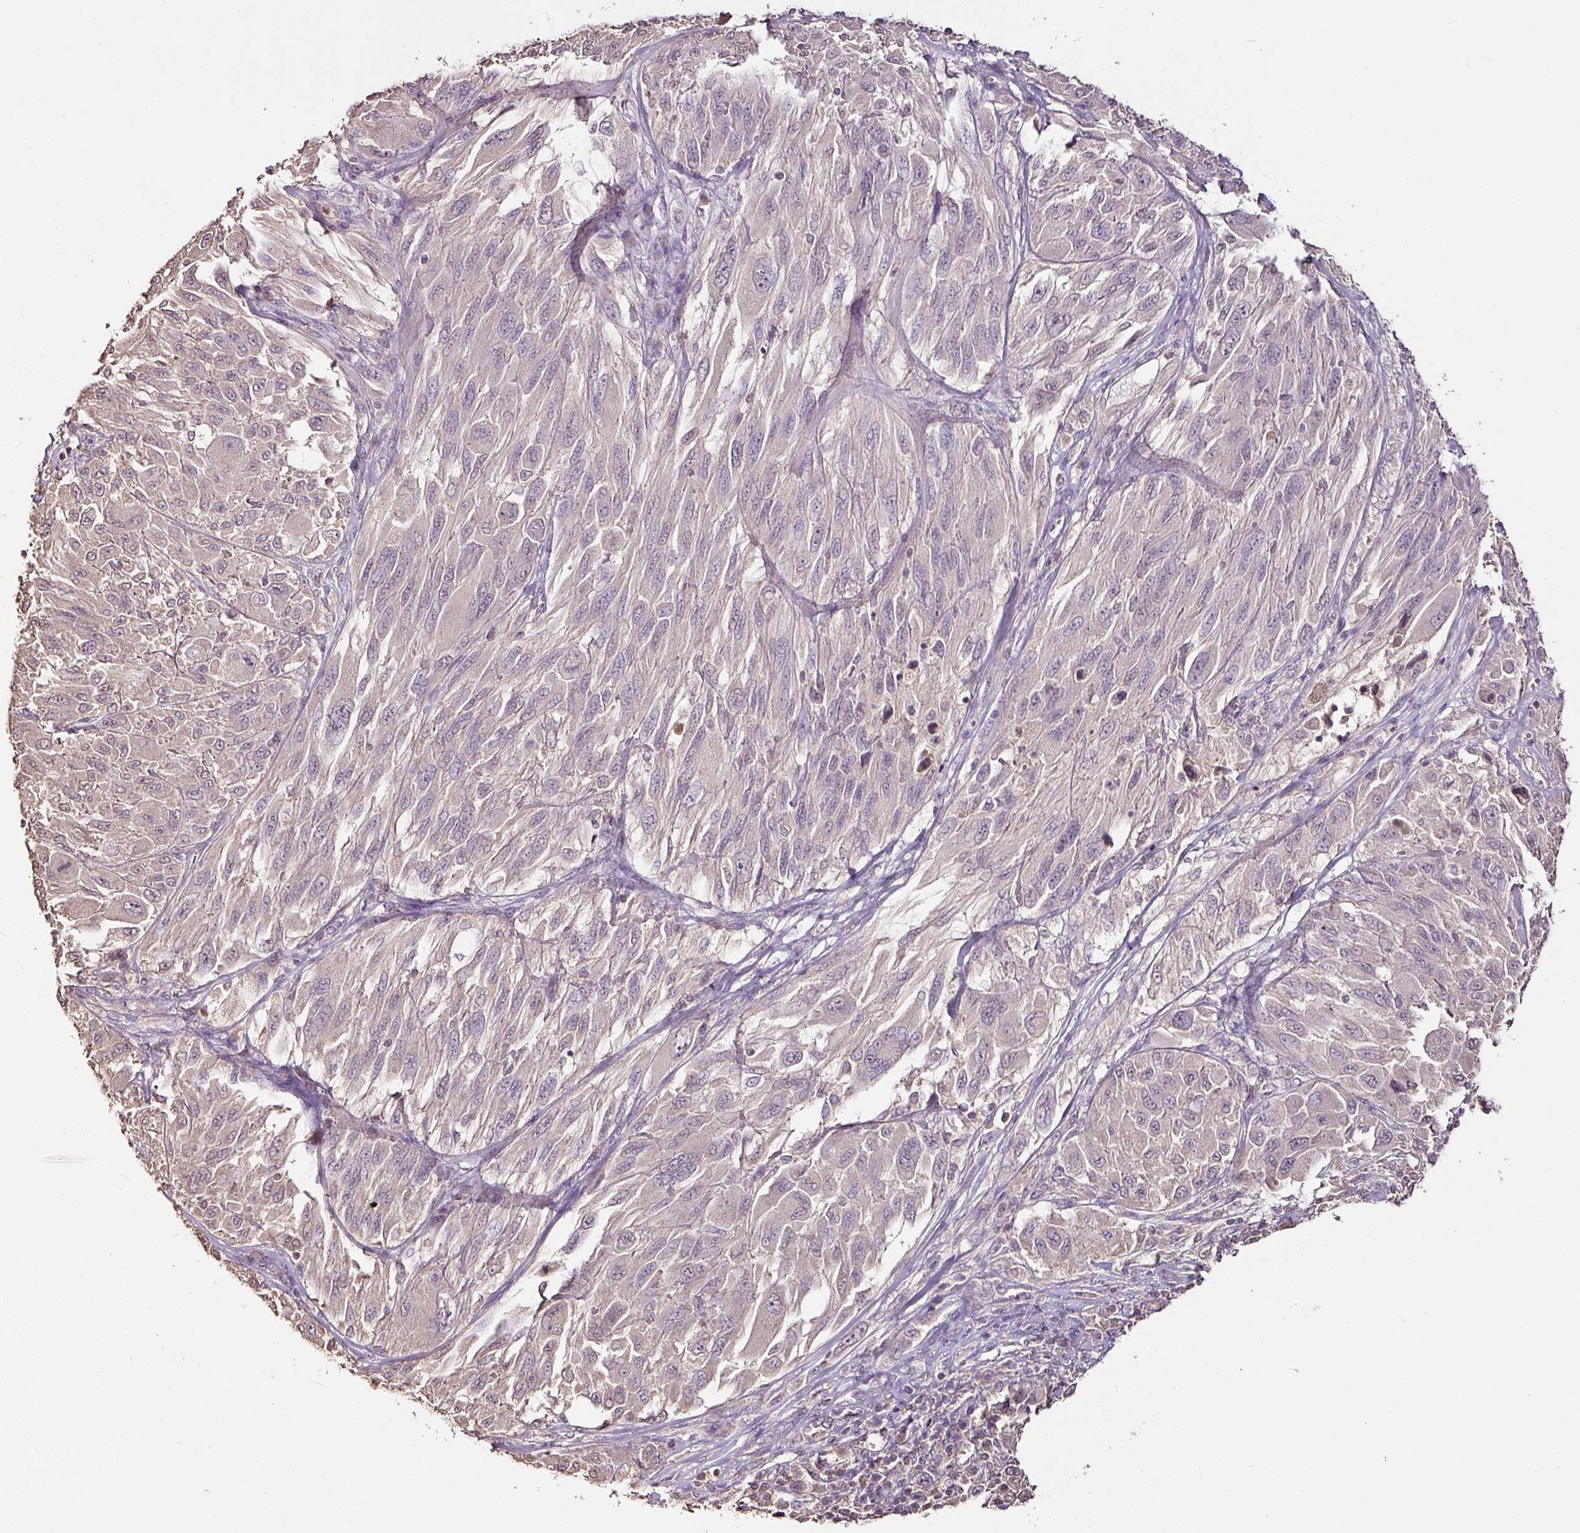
{"staining": {"intensity": "negative", "quantity": "none", "location": "none"}, "tissue": "melanoma", "cell_type": "Tumor cells", "image_type": "cancer", "snomed": [{"axis": "morphology", "description": "Malignant melanoma, NOS"}, {"axis": "topography", "description": "Skin"}], "caption": "Image shows no protein expression in tumor cells of melanoma tissue.", "gene": "RPL38", "patient": {"sex": "female", "age": 91}}